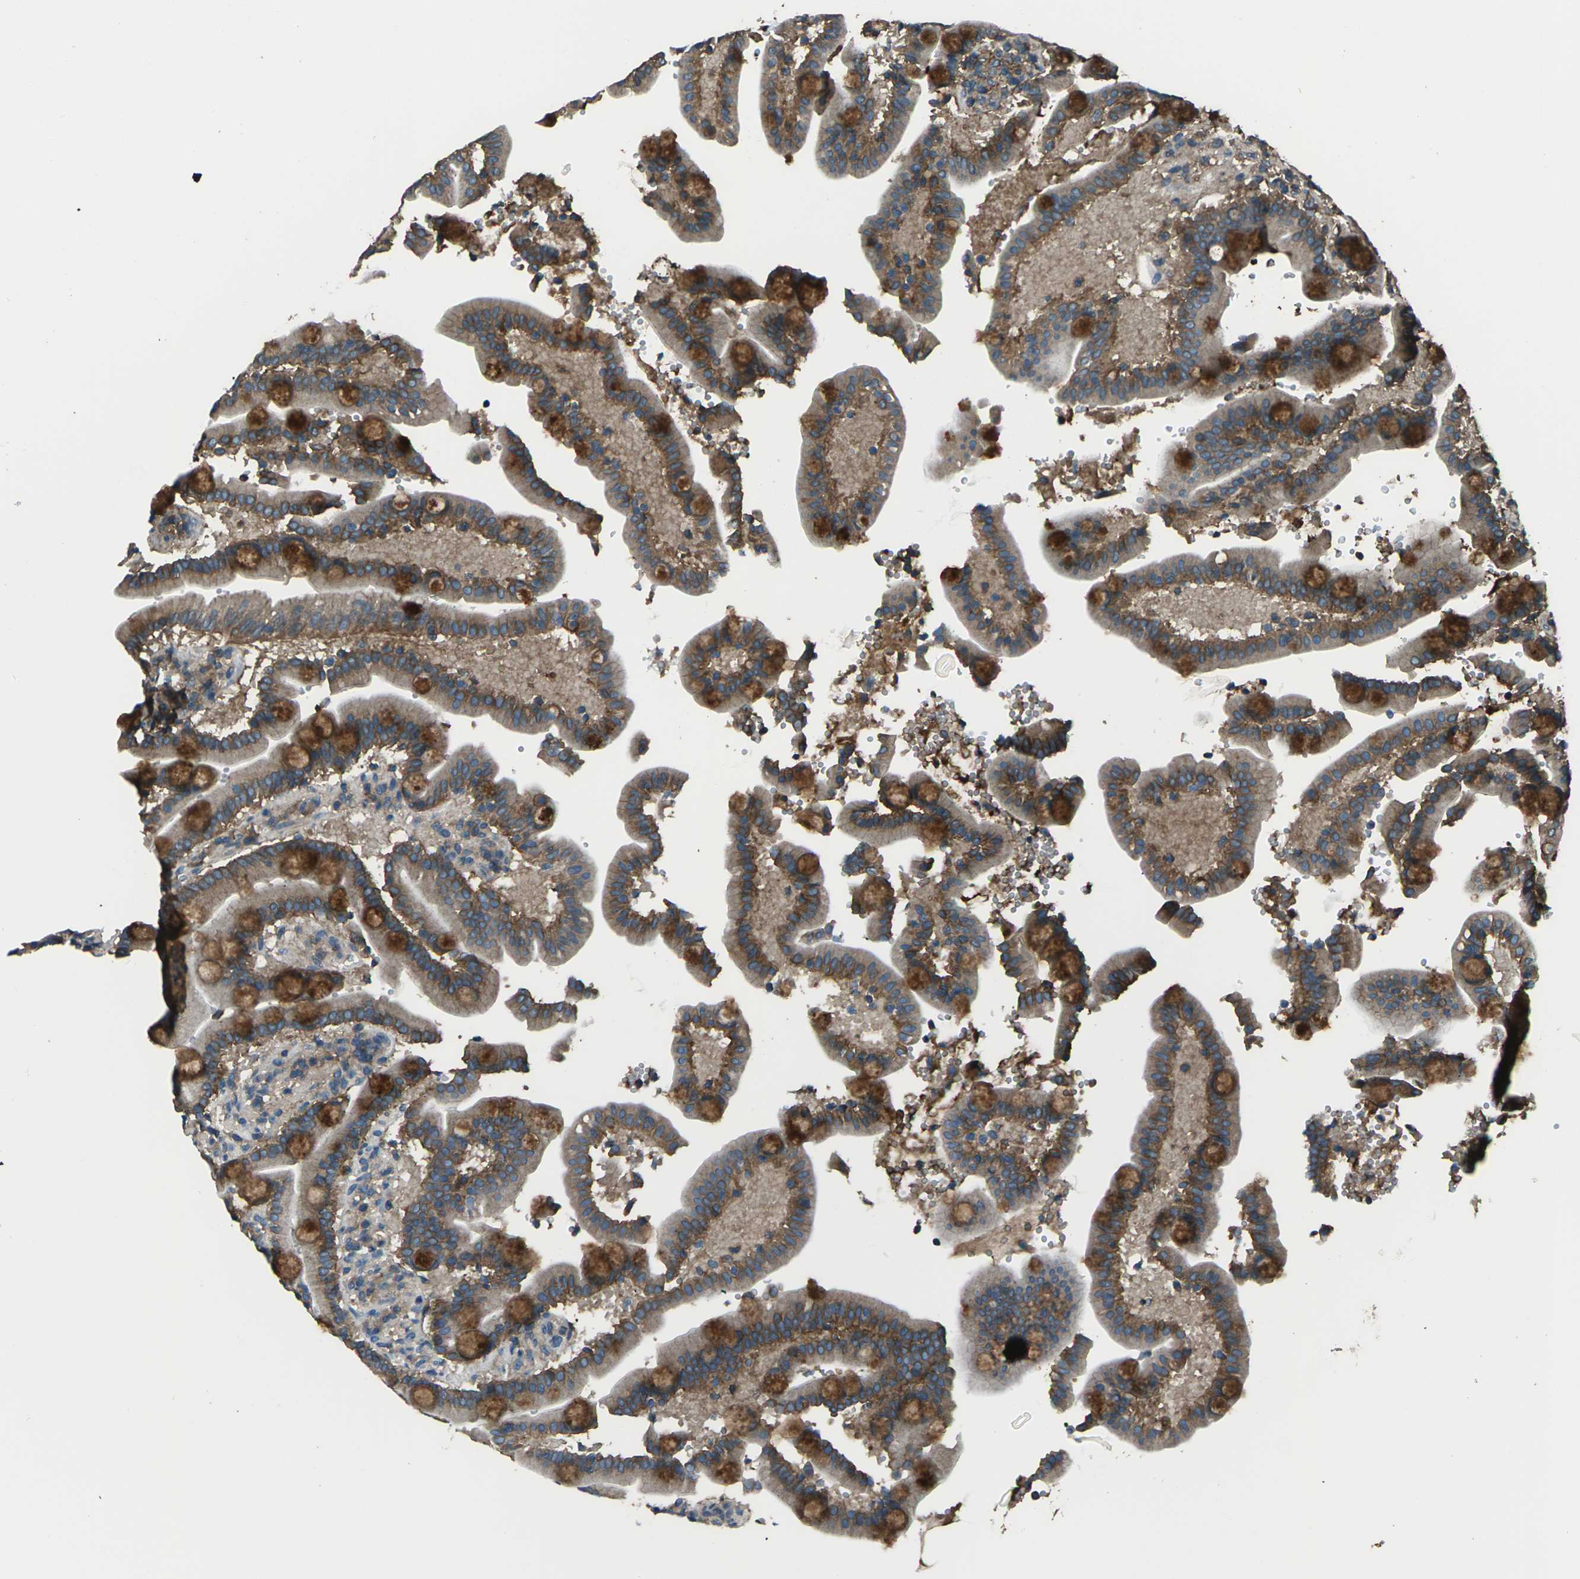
{"staining": {"intensity": "moderate", "quantity": "25%-75%", "location": "cytoplasmic/membranous"}, "tissue": "duodenum", "cell_type": "Glandular cells", "image_type": "normal", "snomed": [{"axis": "morphology", "description": "Normal tissue, NOS"}, {"axis": "topography", "description": "Small intestine, NOS"}], "caption": "Duodenum stained with immunohistochemistry (IHC) displays moderate cytoplasmic/membranous staining in about 25%-75% of glandular cells.", "gene": "CMTM4", "patient": {"sex": "female", "age": 71}}